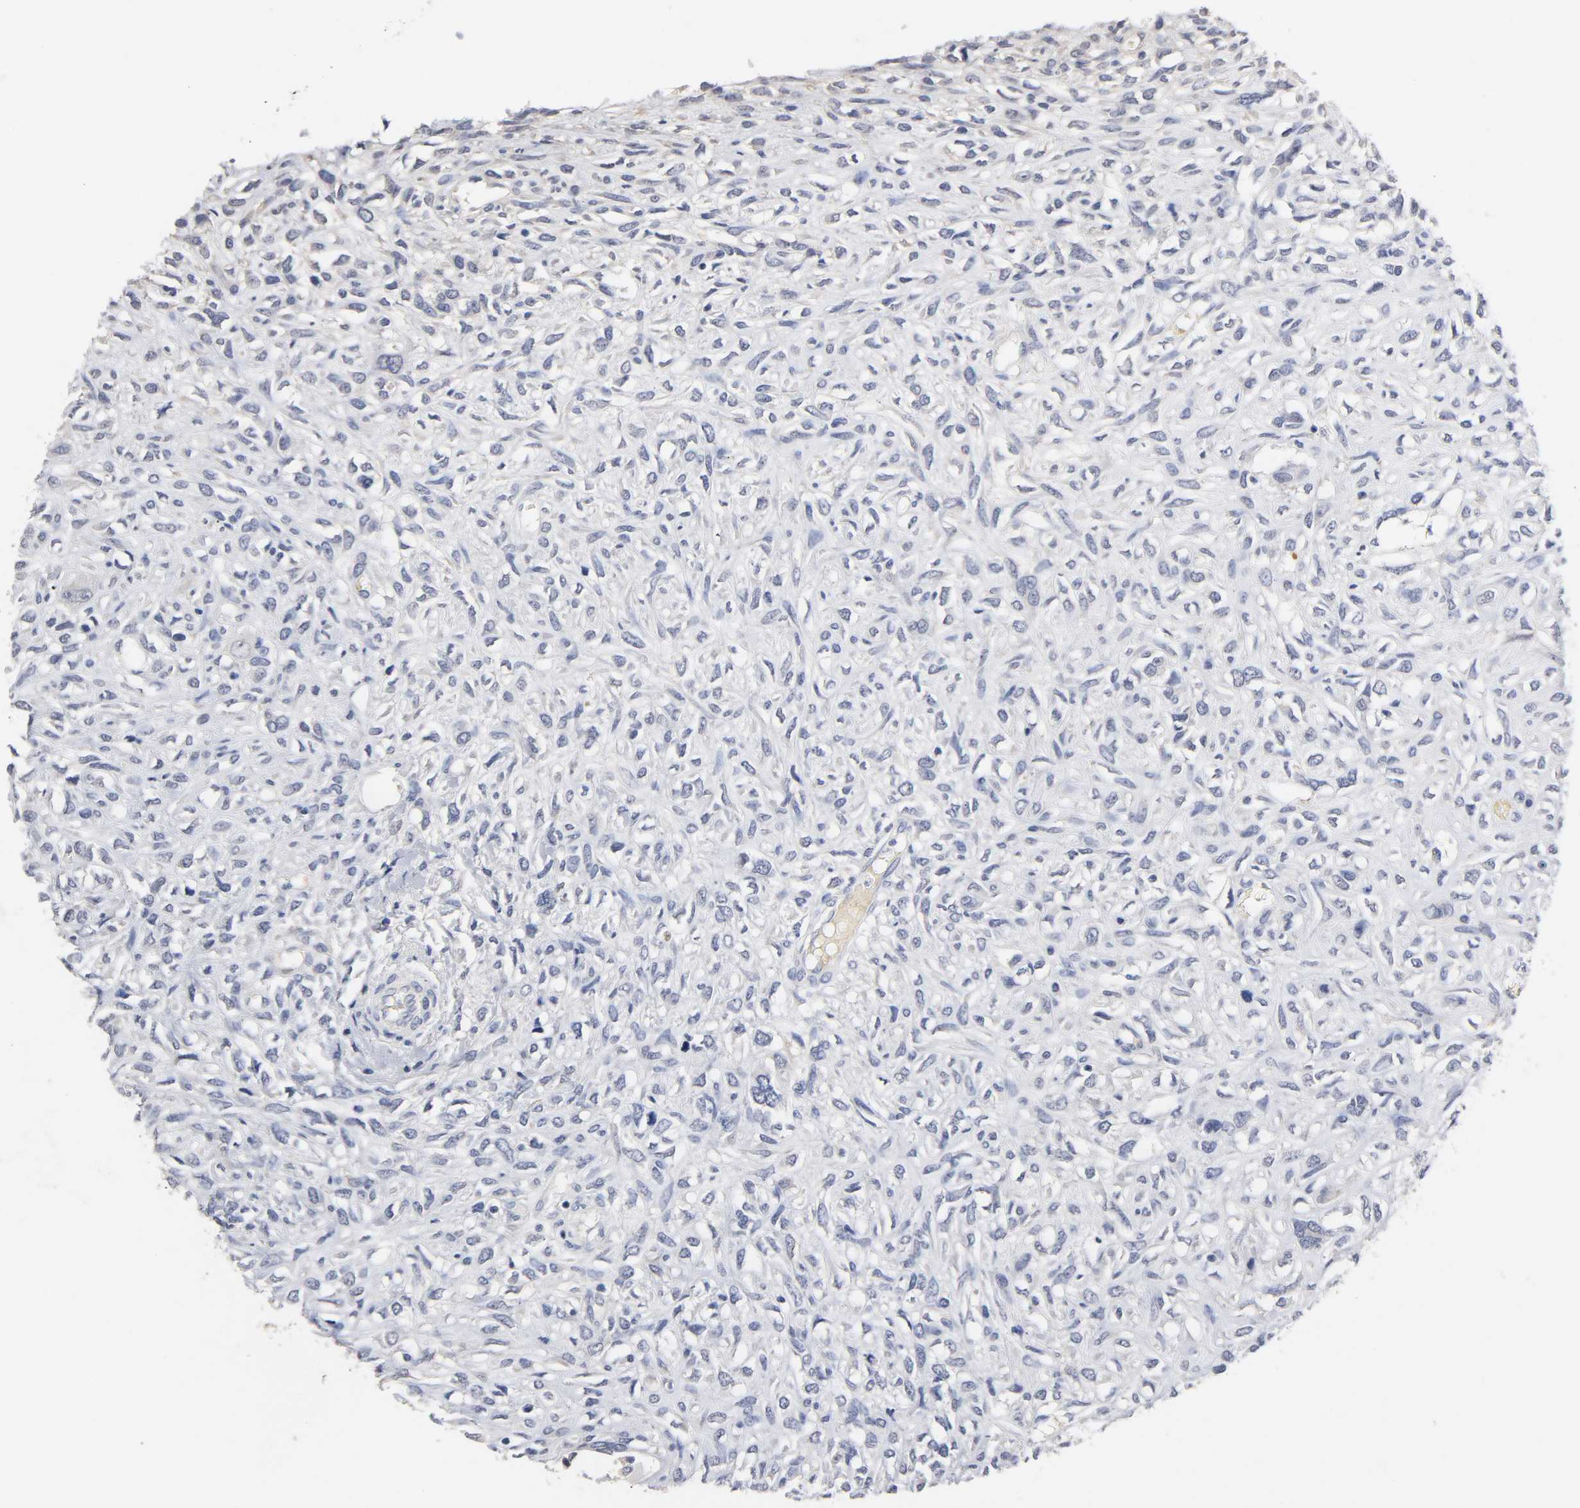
{"staining": {"intensity": "negative", "quantity": "none", "location": "none"}, "tissue": "head and neck cancer", "cell_type": "Tumor cells", "image_type": "cancer", "snomed": [{"axis": "morphology", "description": "Necrosis, NOS"}, {"axis": "morphology", "description": "Neoplasm, malignant, NOS"}, {"axis": "topography", "description": "Salivary gland"}, {"axis": "topography", "description": "Head-Neck"}], "caption": "A high-resolution micrograph shows immunohistochemistry (IHC) staining of head and neck cancer (malignant neoplasm), which reveals no significant staining in tumor cells.", "gene": "OVOL1", "patient": {"sex": "male", "age": 43}}